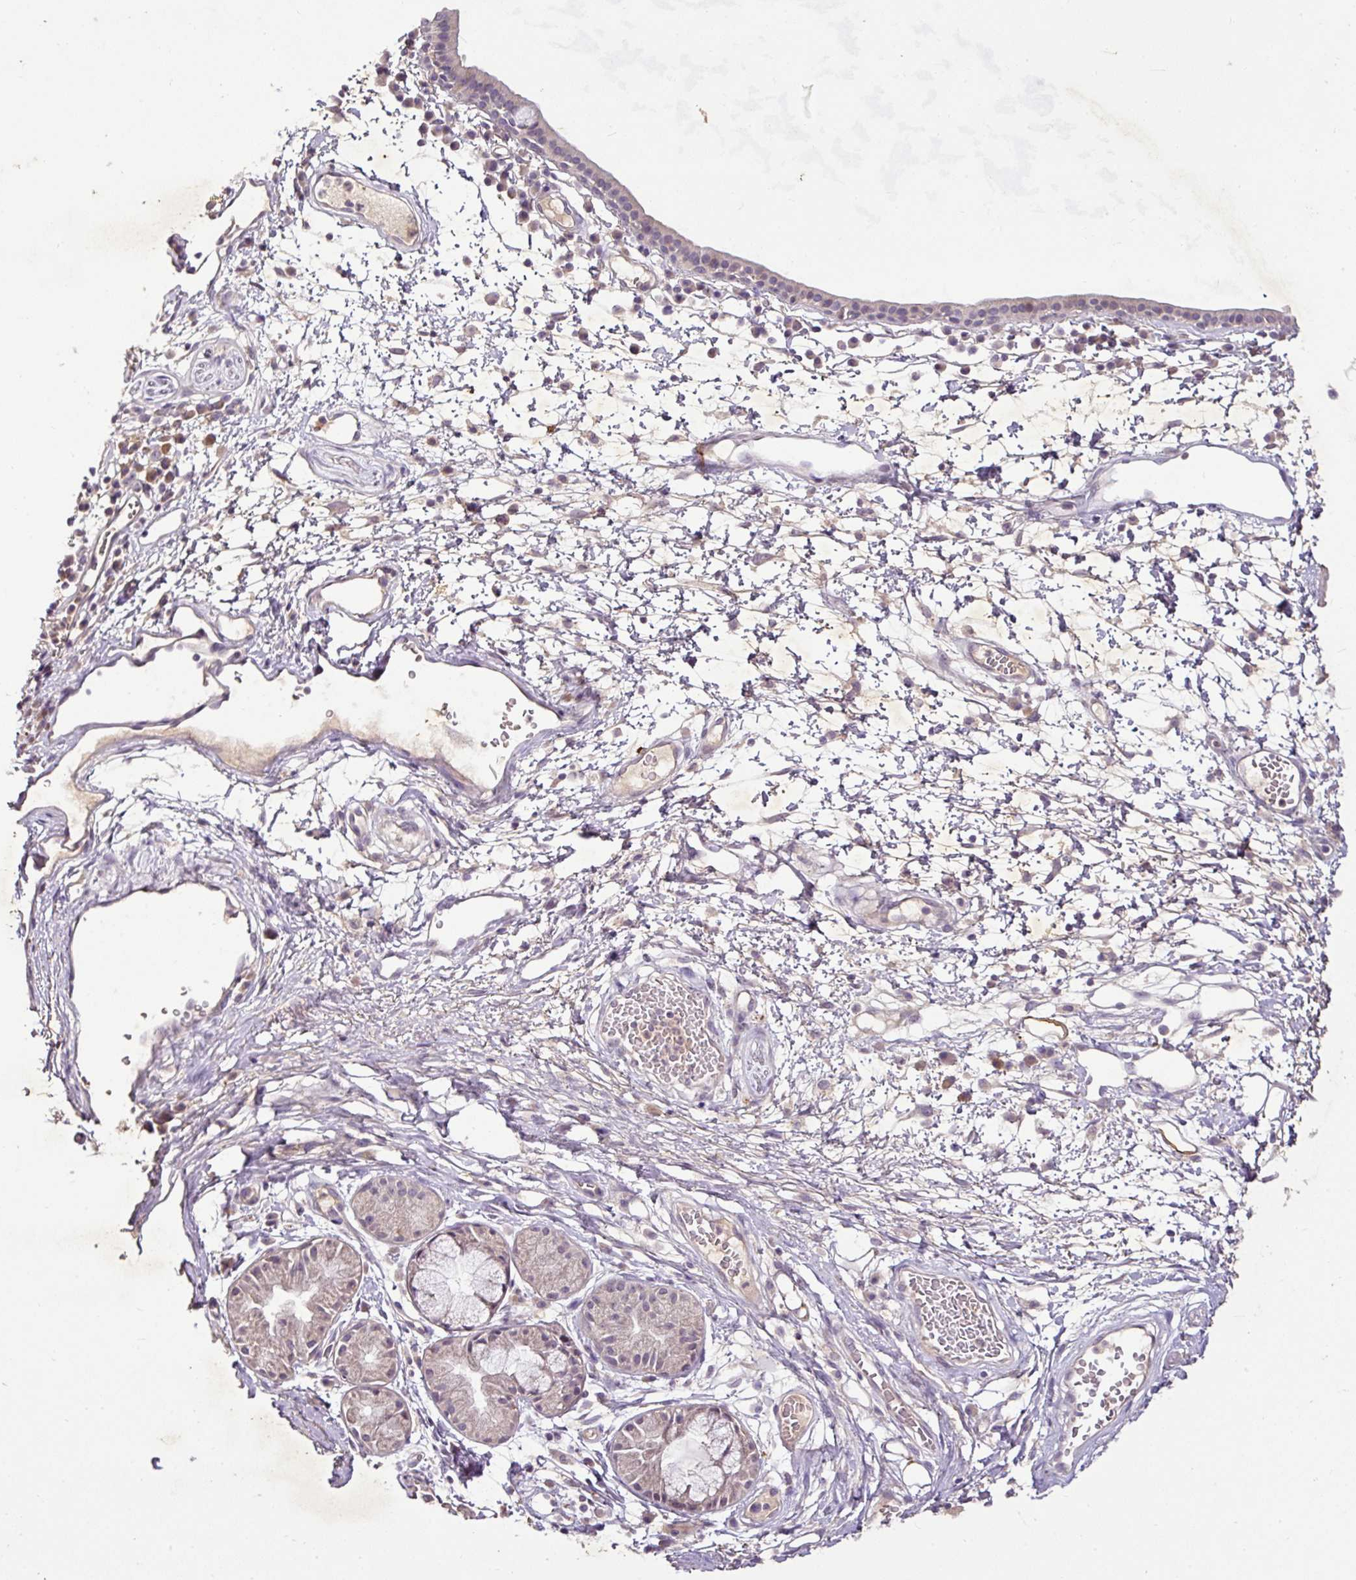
{"staining": {"intensity": "negative", "quantity": "none", "location": "none"}, "tissue": "nasopharynx", "cell_type": "Respiratory epithelial cells", "image_type": "normal", "snomed": [{"axis": "morphology", "description": "Normal tissue, NOS"}, {"axis": "topography", "description": "Lymph node"}, {"axis": "topography", "description": "Cartilage tissue"}, {"axis": "topography", "description": "Nasopharynx"}], "caption": "An image of nasopharynx stained for a protein displays no brown staining in respiratory epithelial cells.", "gene": "LRTM2", "patient": {"sex": "male", "age": 63}}